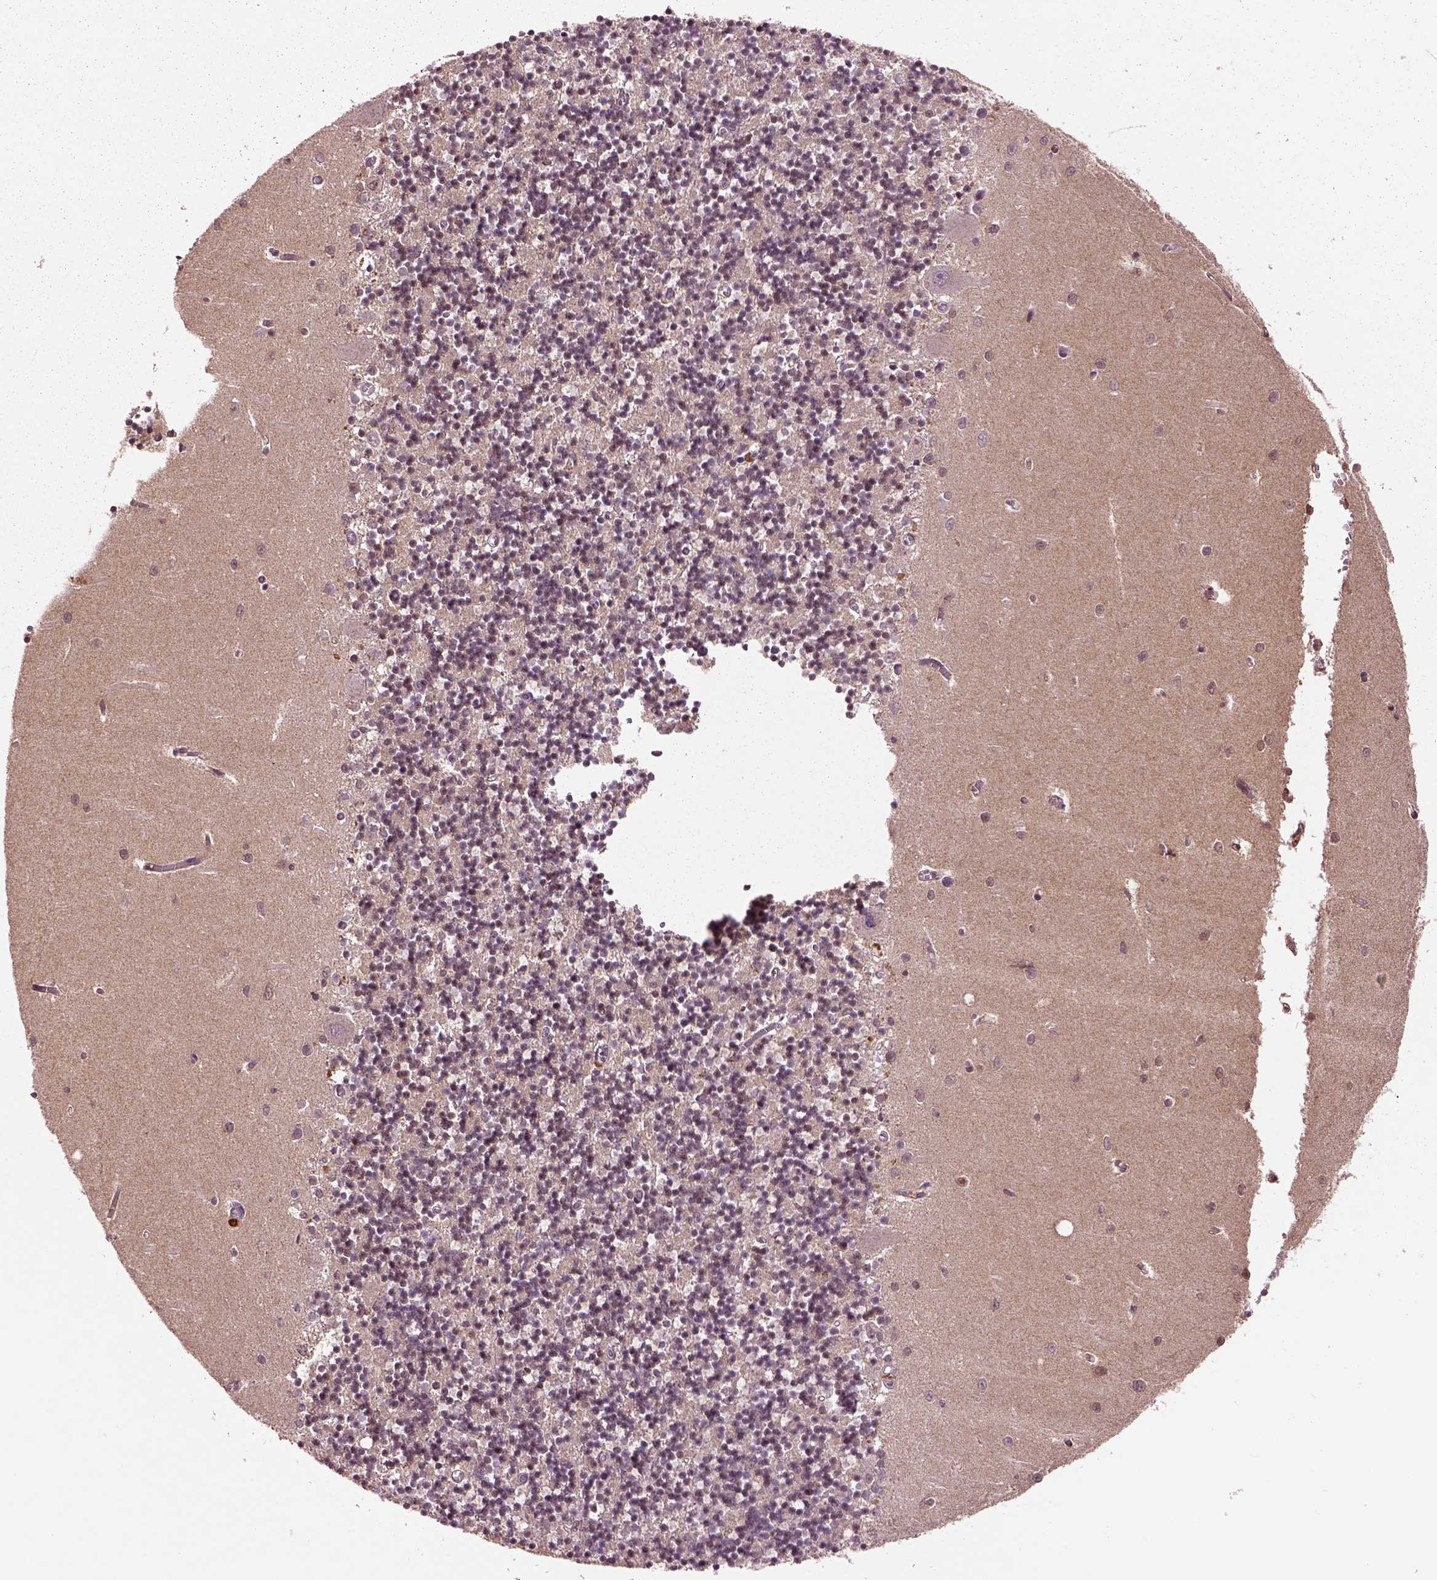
{"staining": {"intensity": "moderate", "quantity": "<25%", "location": "cytoplasmic/membranous"}, "tissue": "cerebellum", "cell_type": "Cells in granular layer", "image_type": "normal", "snomed": [{"axis": "morphology", "description": "Normal tissue, NOS"}, {"axis": "topography", "description": "Cerebellum"}], "caption": "DAB immunohistochemical staining of unremarkable human cerebellum demonstrates moderate cytoplasmic/membranous protein expression in about <25% of cells in granular layer. The staining is performed using DAB brown chromogen to label protein expression. The nuclei are counter-stained blue using hematoxylin.", "gene": "MDP1", "patient": {"sex": "female", "age": 64}}